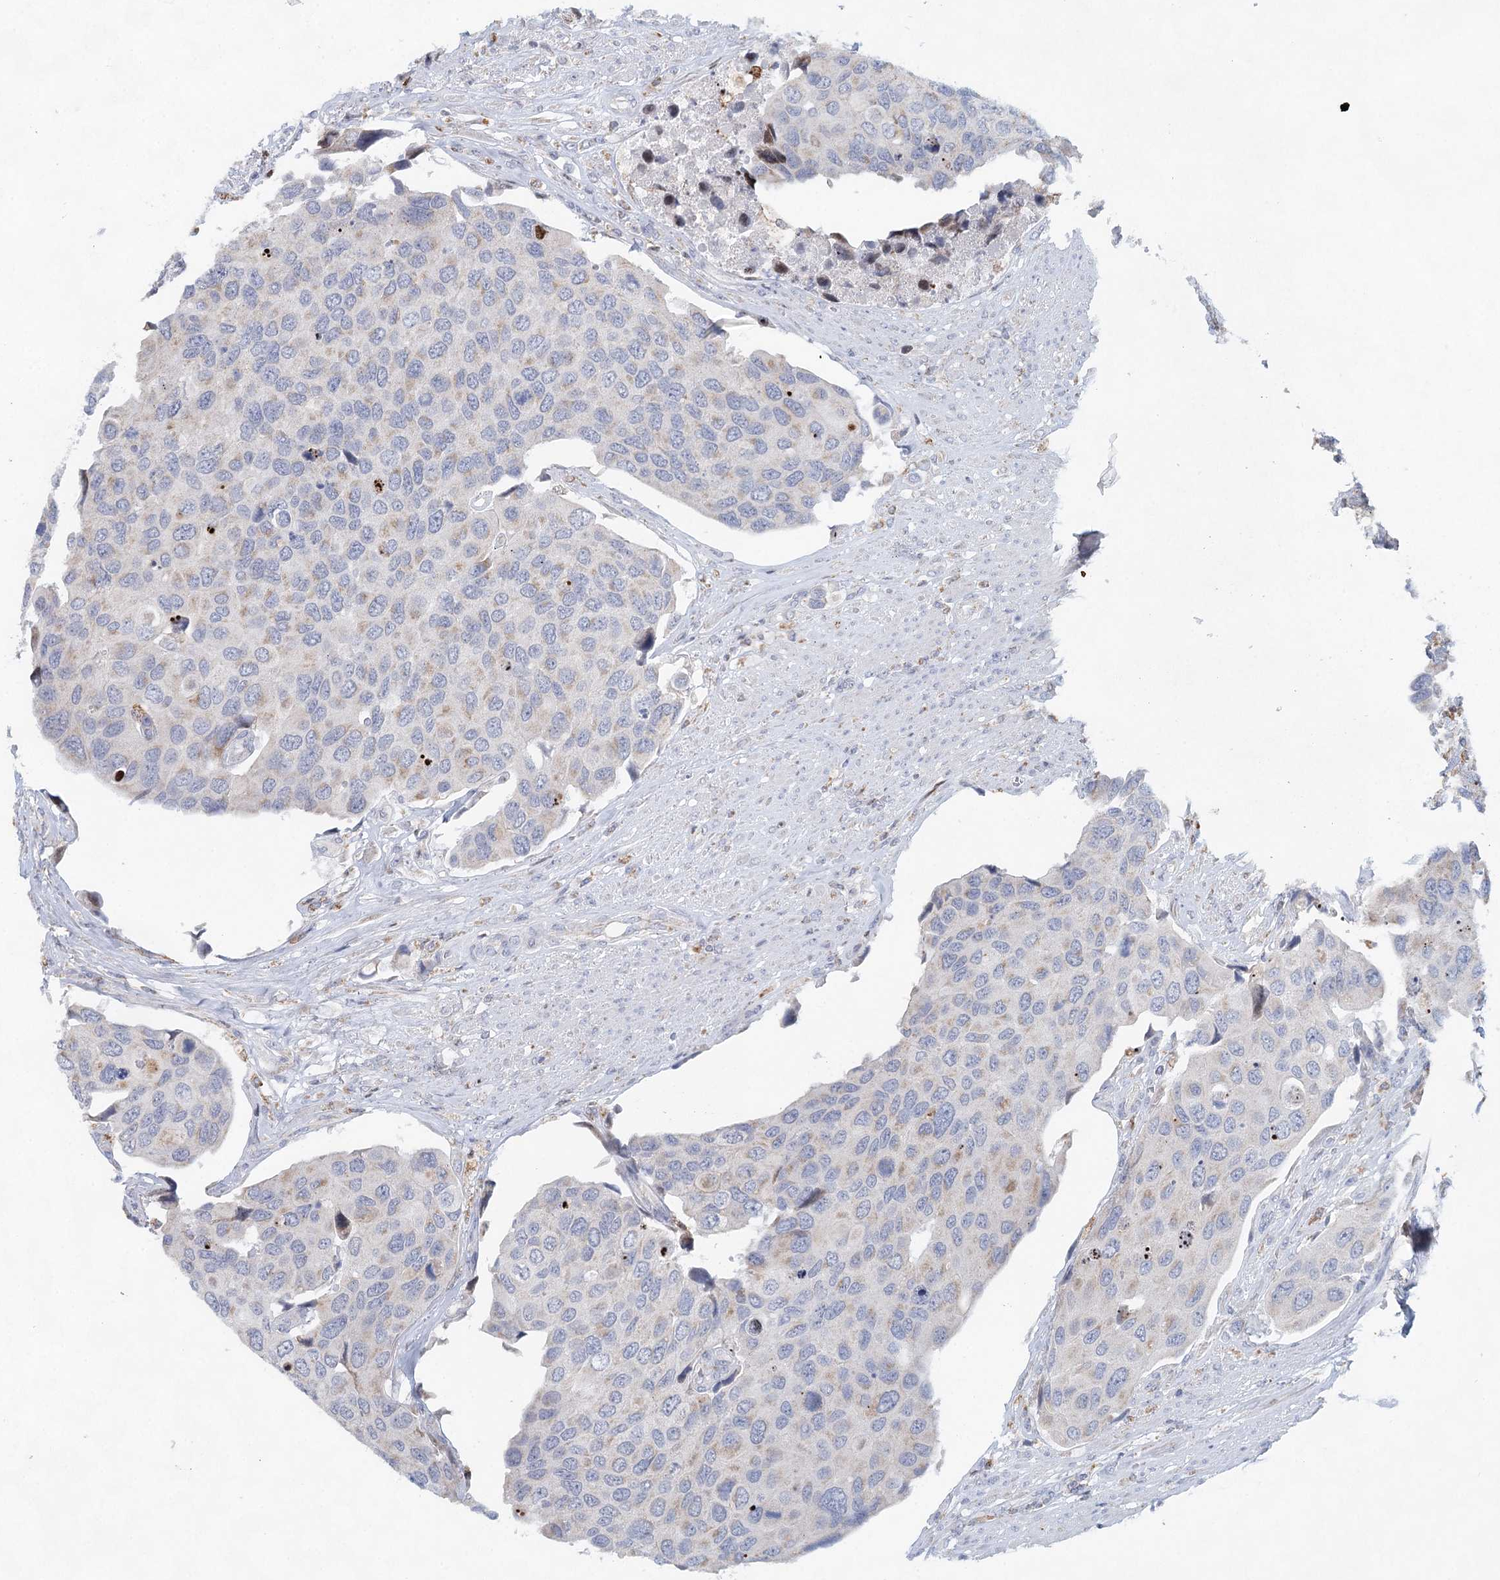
{"staining": {"intensity": "negative", "quantity": "none", "location": "none"}, "tissue": "urothelial cancer", "cell_type": "Tumor cells", "image_type": "cancer", "snomed": [{"axis": "morphology", "description": "Urothelial carcinoma, High grade"}, {"axis": "topography", "description": "Urinary bladder"}], "caption": "Tumor cells show no significant expression in urothelial cancer.", "gene": "XPO6", "patient": {"sex": "male", "age": 74}}